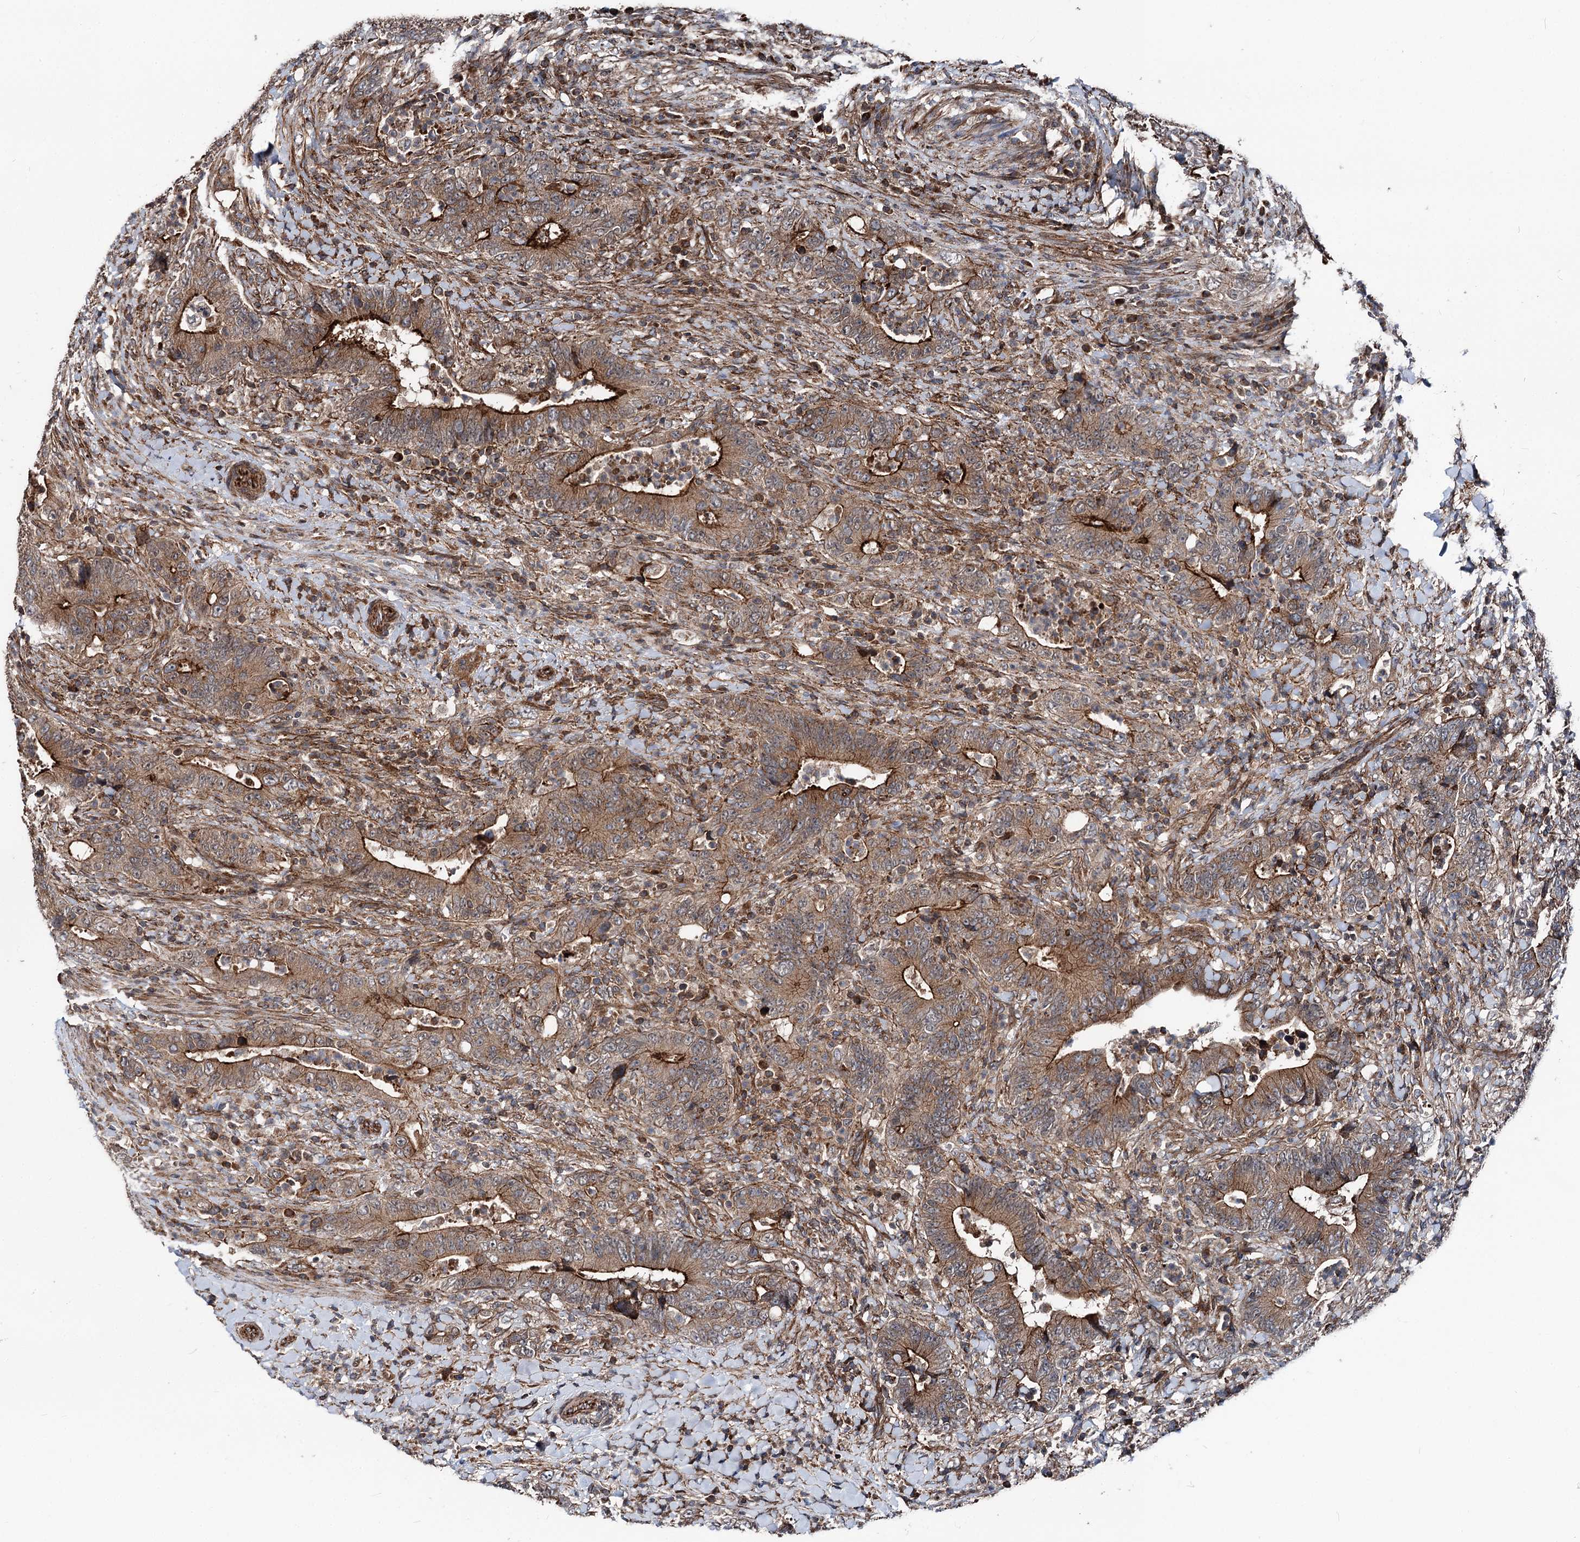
{"staining": {"intensity": "strong", "quantity": ">75%", "location": "cytoplasmic/membranous"}, "tissue": "colorectal cancer", "cell_type": "Tumor cells", "image_type": "cancer", "snomed": [{"axis": "morphology", "description": "Adenocarcinoma, NOS"}, {"axis": "topography", "description": "Colon"}], "caption": "DAB immunohistochemical staining of adenocarcinoma (colorectal) demonstrates strong cytoplasmic/membranous protein staining in approximately >75% of tumor cells.", "gene": "ITFG2", "patient": {"sex": "female", "age": 75}}